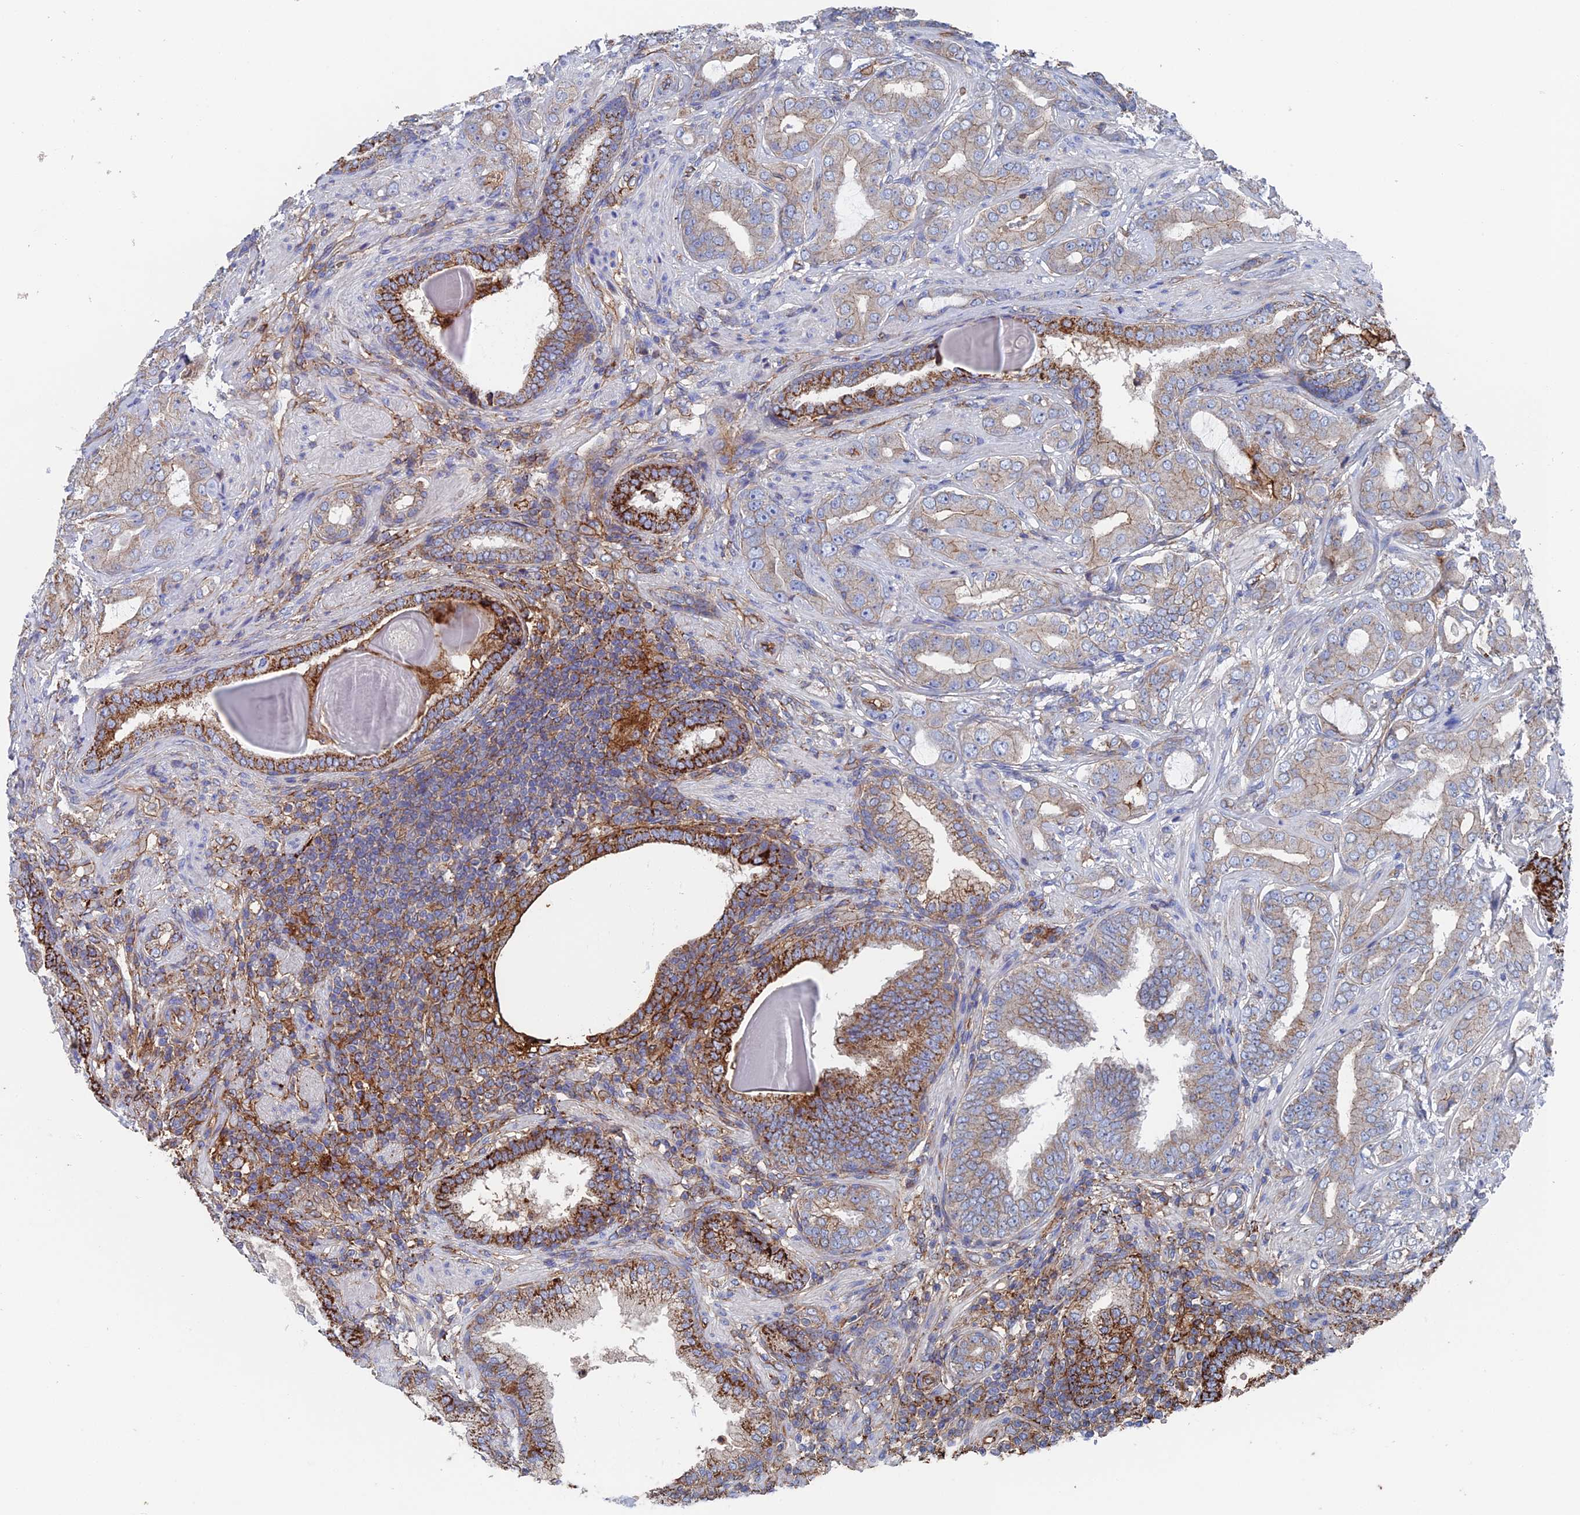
{"staining": {"intensity": "strong", "quantity": "<25%", "location": "cytoplasmic/membranous"}, "tissue": "prostate cancer", "cell_type": "Tumor cells", "image_type": "cancer", "snomed": [{"axis": "morphology", "description": "Adenocarcinoma, Low grade"}, {"axis": "topography", "description": "Prostate"}], "caption": "Prostate cancer stained with a protein marker reveals strong staining in tumor cells.", "gene": "SNX11", "patient": {"sex": "male", "age": 57}}